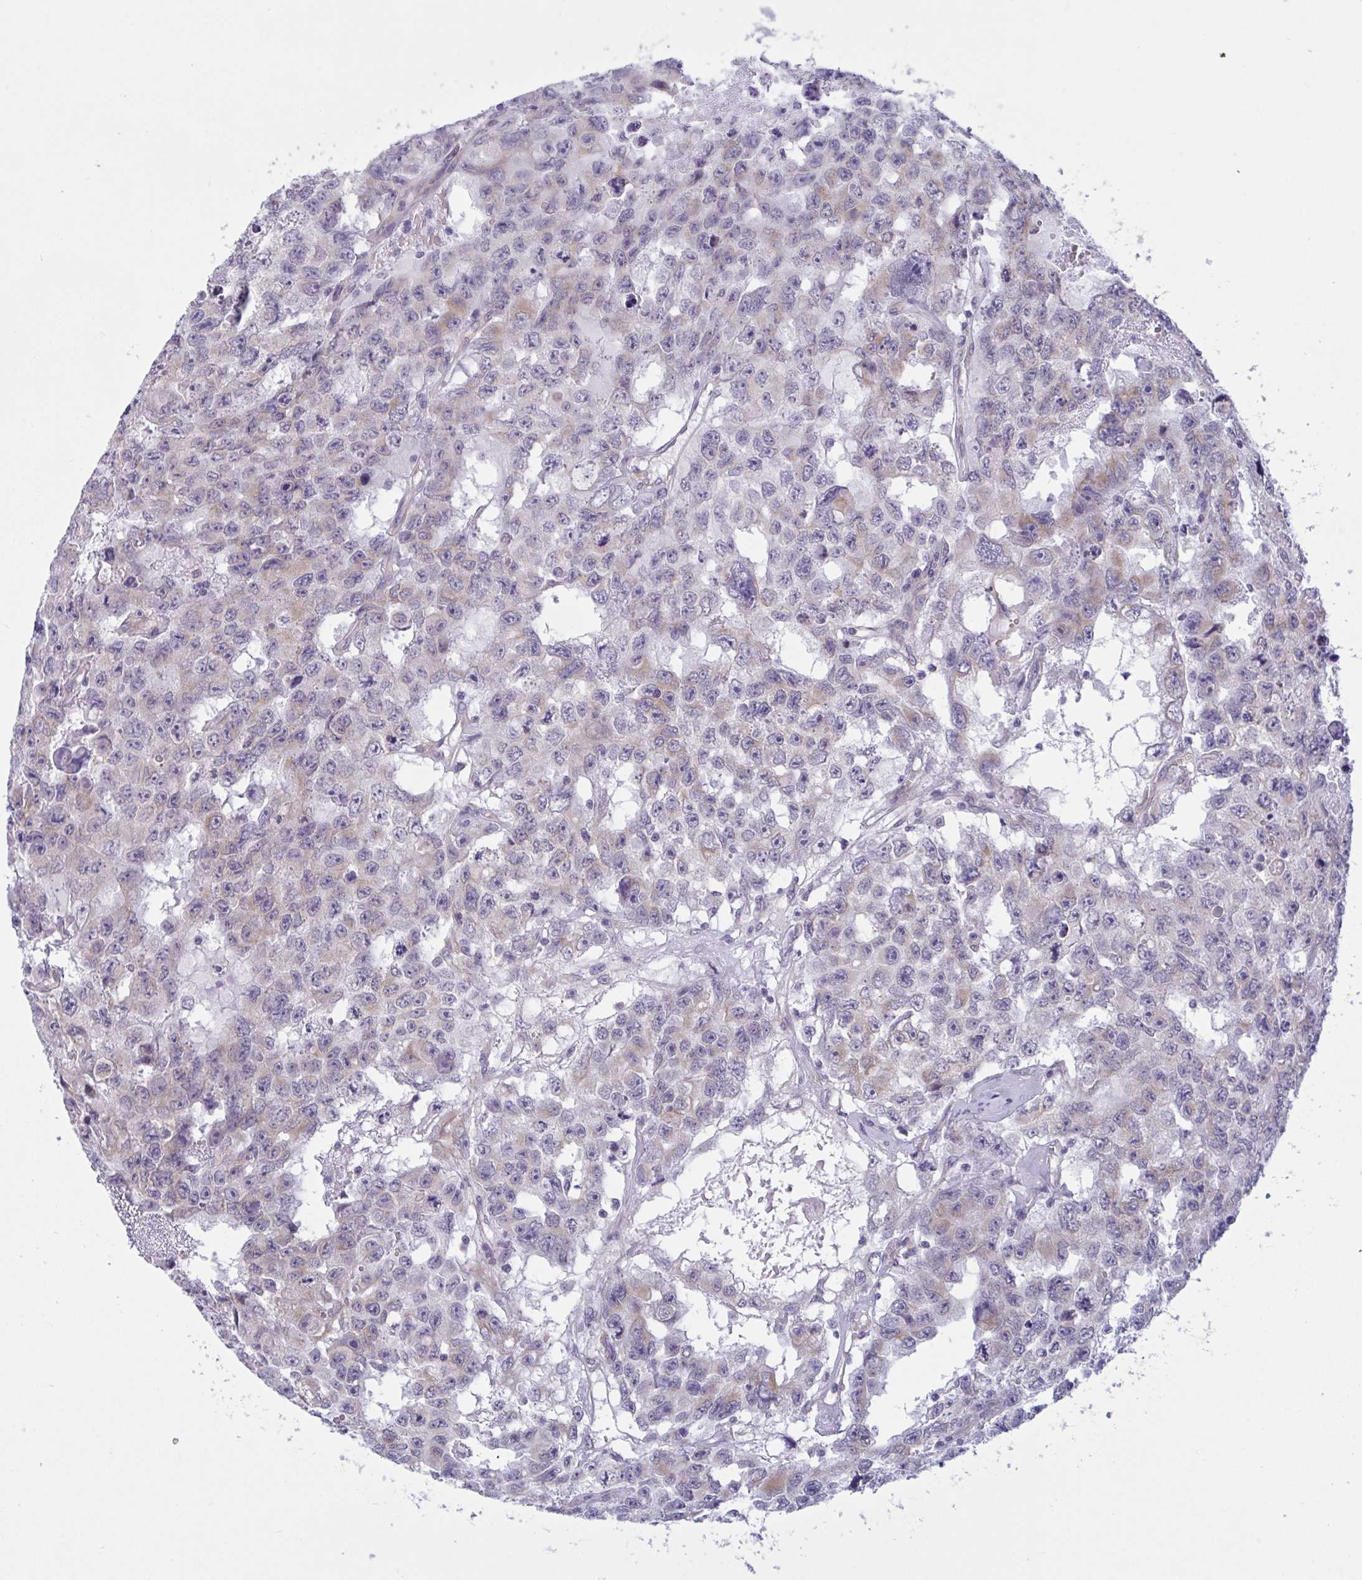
{"staining": {"intensity": "weak", "quantity": "<25%", "location": "cytoplasmic/membranous"}, "tissue": "testis cancer", "cell_type": "Tumor cells", "image_type": "cancer", "snomed": [{"axis": "morphology", "description": "Seminoma, NOS"}, {"axis": "topography", "description": "Testis"}], "caption": "High power microscopy image of an immunohistochemistry (IHC) image of testis seminoma, revealing no significant positivity in tumor cells.", "gene": "CAMLG", "patient": {"sex": "male", "age": 26}}